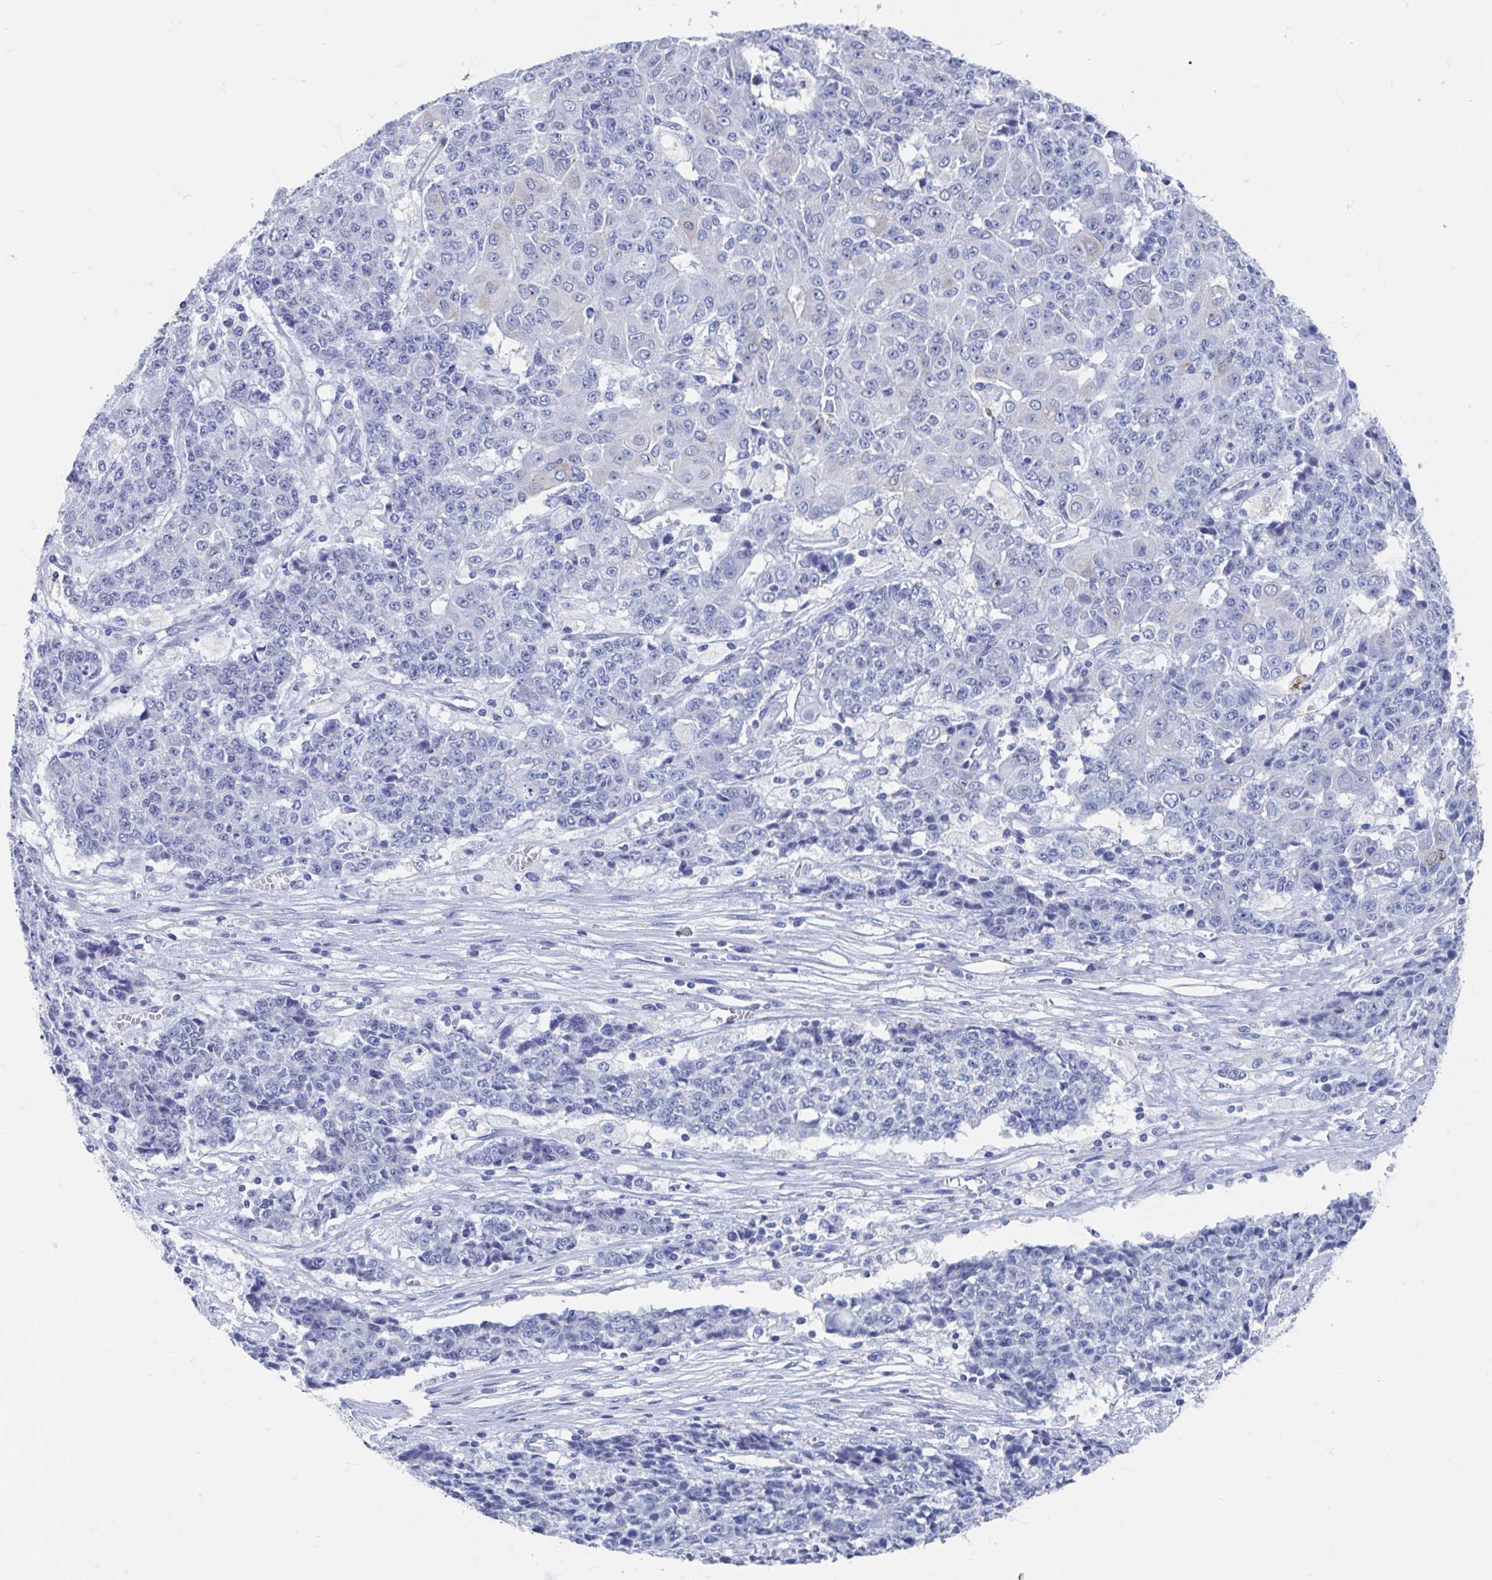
{"staining": {"intensity": "negative", "quantity": "none", "location": "none"}, "tissue": "ovarian cancer", "cell_type": "Tumor cells", "image_type": "cancer", "snomed": [{"axis": "morphology", "description": "Carcinoma, endometroid"}, {"axis": "topography", "description": "Ovary"}], "caption": "Image shows no protein staining in tumor cells of ovarian cancer tissue.", "gene": "SHCBP1L", "patient": {"sex": "female", "age": 42}}